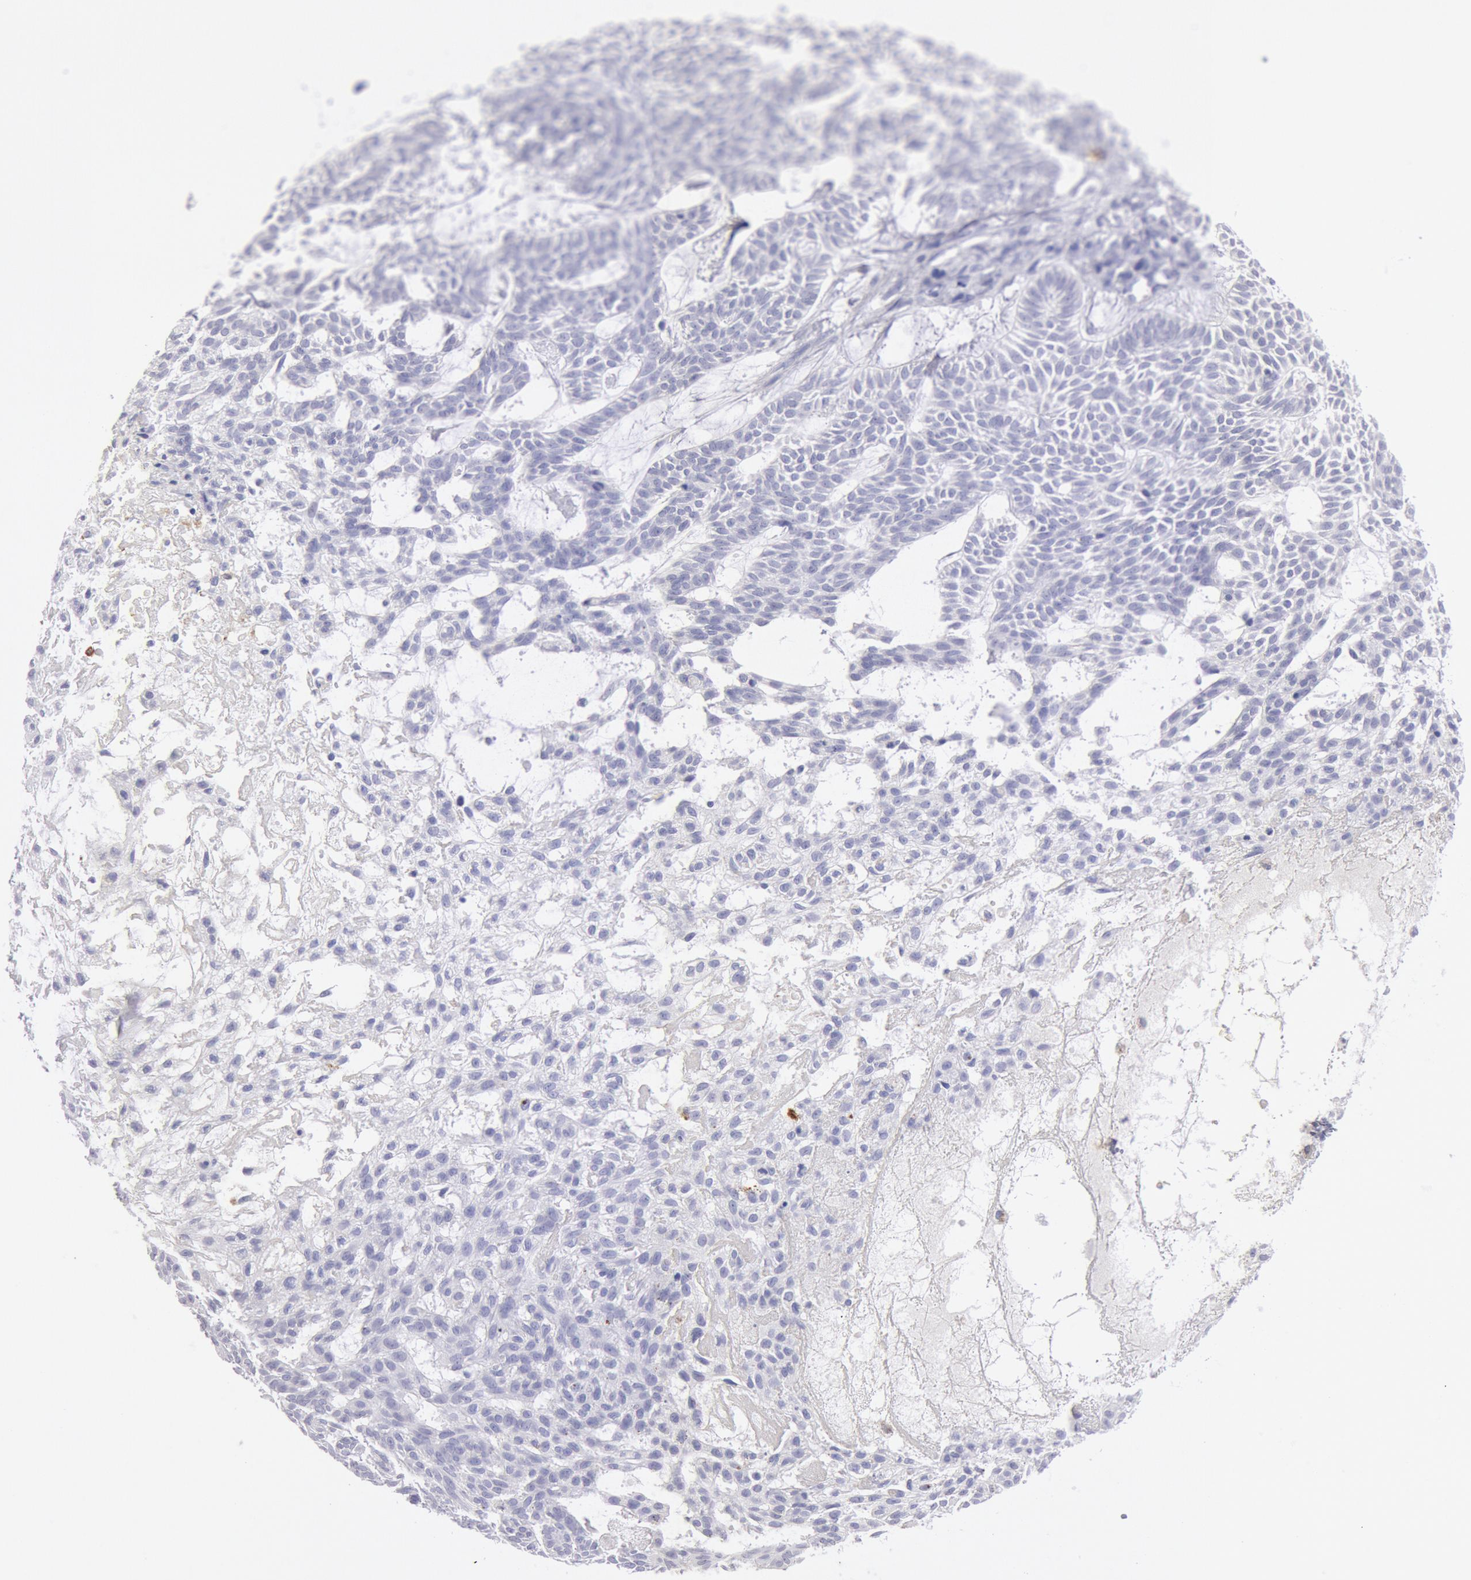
{"staining": {"intensity": "negative", "quantity": "none", "location": "none"}, "tissue": "skin cancer", "cell_type": "Tumor cells", "image_type": "cancer", "snomed": [{"axis": "morphology", "description": "Basal cell carcinoma"}, {"axis": "topography", "description": "Skin"}], "caption": "A high-resolution image shows immunohistochemistry staining of skin cancer, which exhibits no significant positivity in tumor cells.", "gene": "FCN1", "patient": {"sex": "male", "age": 75}}